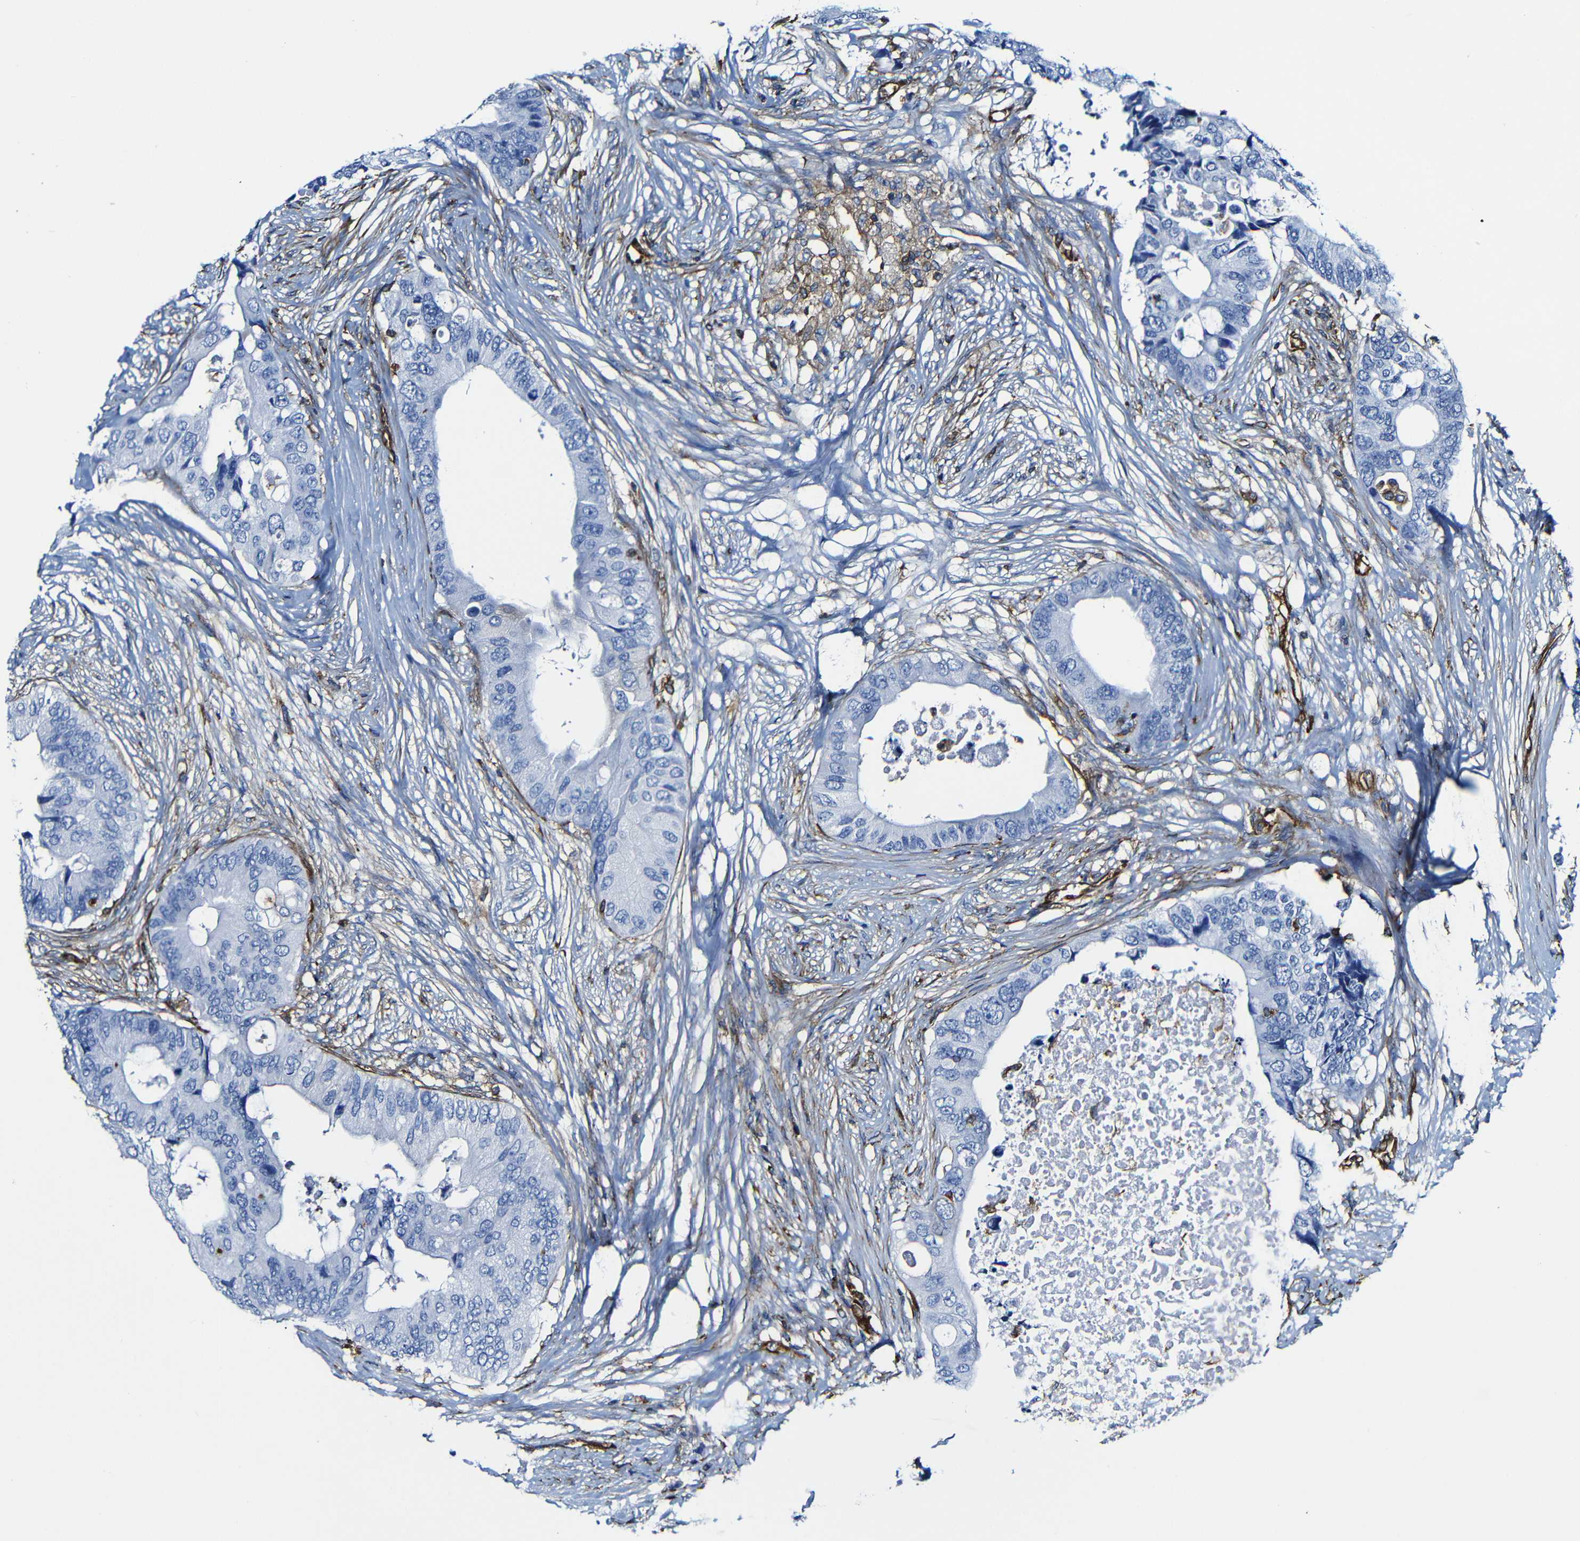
{"staining": {"intensity": "negative", "quantity": "none", "location": "none"}, "tissue": "colorectal cancer", "cell_type": "Tumor cells", "image_type": "cancer", "snomed": [{"axis": "morphology", "description": "Adenocarcinoma, NOS"}, {"axis": "topography", "description": "Colon"}], "caption": "Human colorectal cancer stained for a protein using IHC displays no positivity in tumor cells.", "gene": "MSN", "patient": {"sex": "male", "age": 71}}